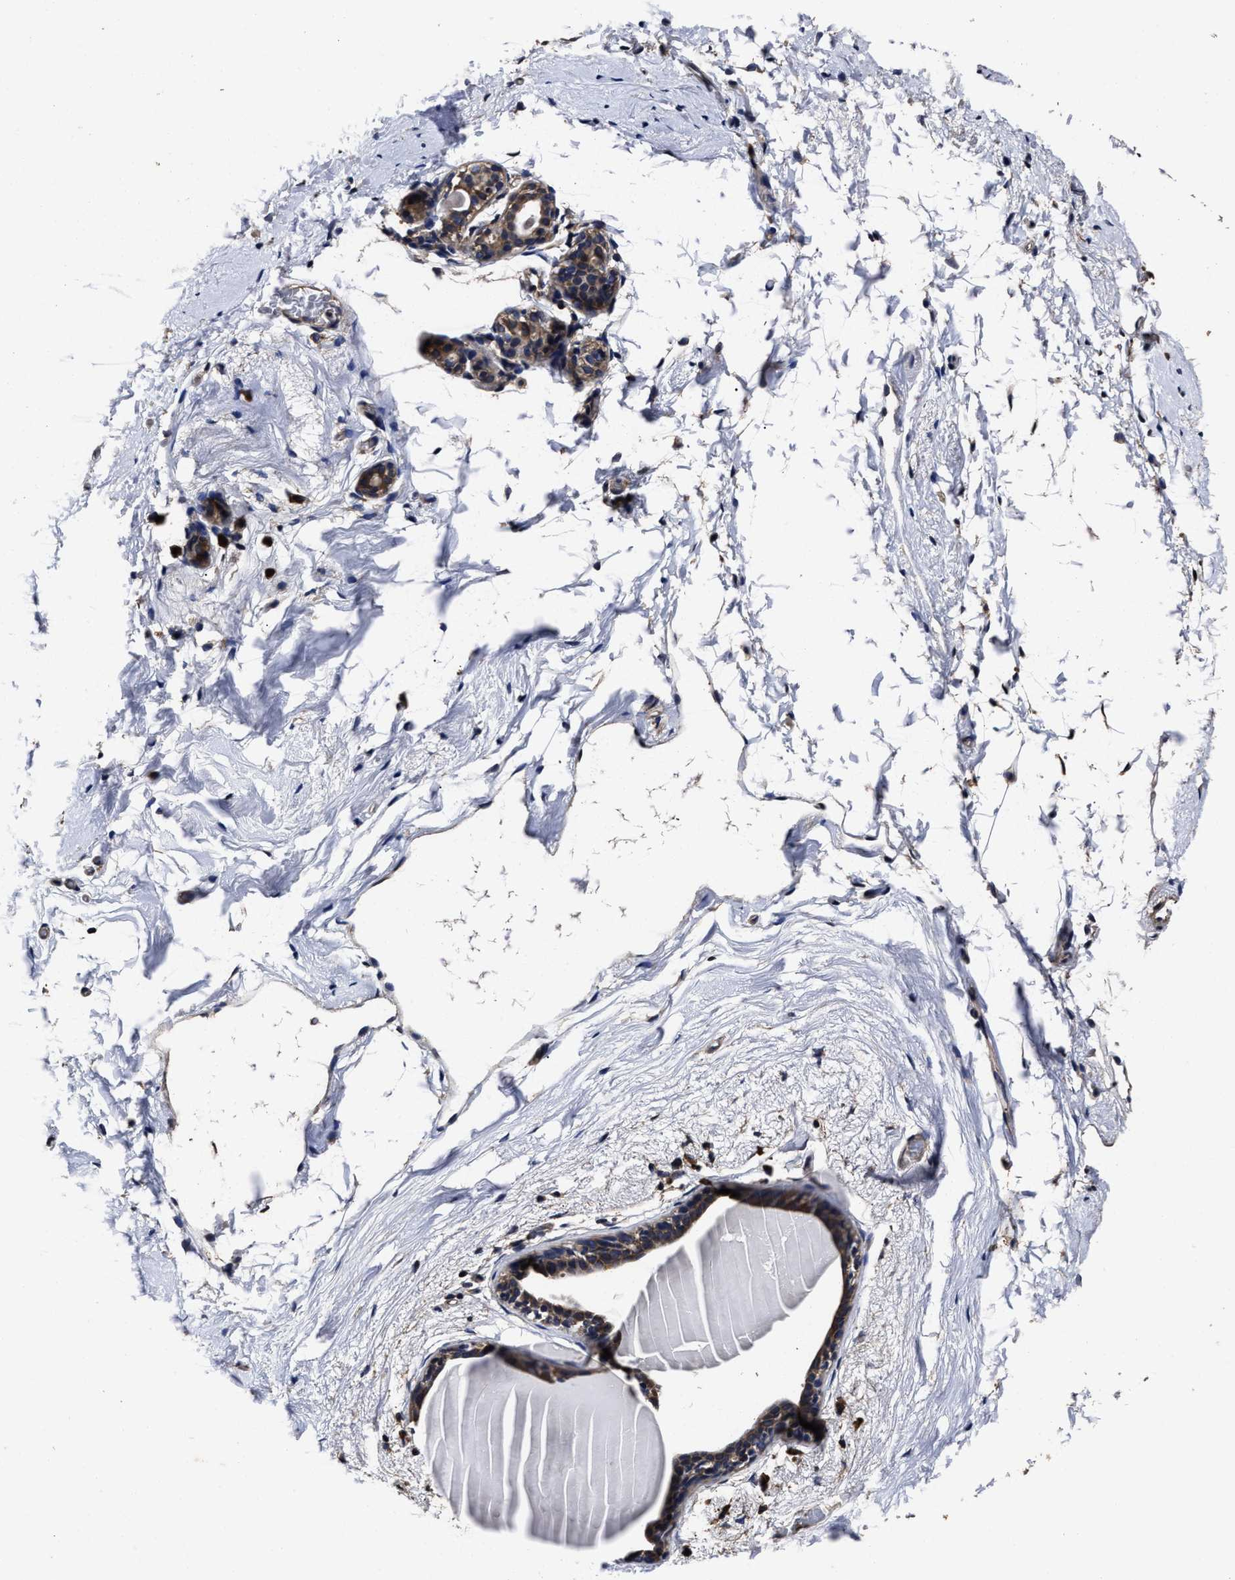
{"staining": {"intensity": "moderate", "quantity": "25%-75%", "location": "cytoplasmic/membranous"}, "tissue": "breast", "cell_type": "Adipocytes", "image_type": "normal", "snomed": [{"axis": "morphology", "description": "Normal tissue, NOS"}, {"axis": "topography", "description": "Breast"}], "caption": "A medium amount of moderate cytoplasmic/membranous positivity is identified in about 25%-75% of adipocytes in unremarkable breast.", "gene": "AVEN", "patient": {"sex": "female", "age": 62}}